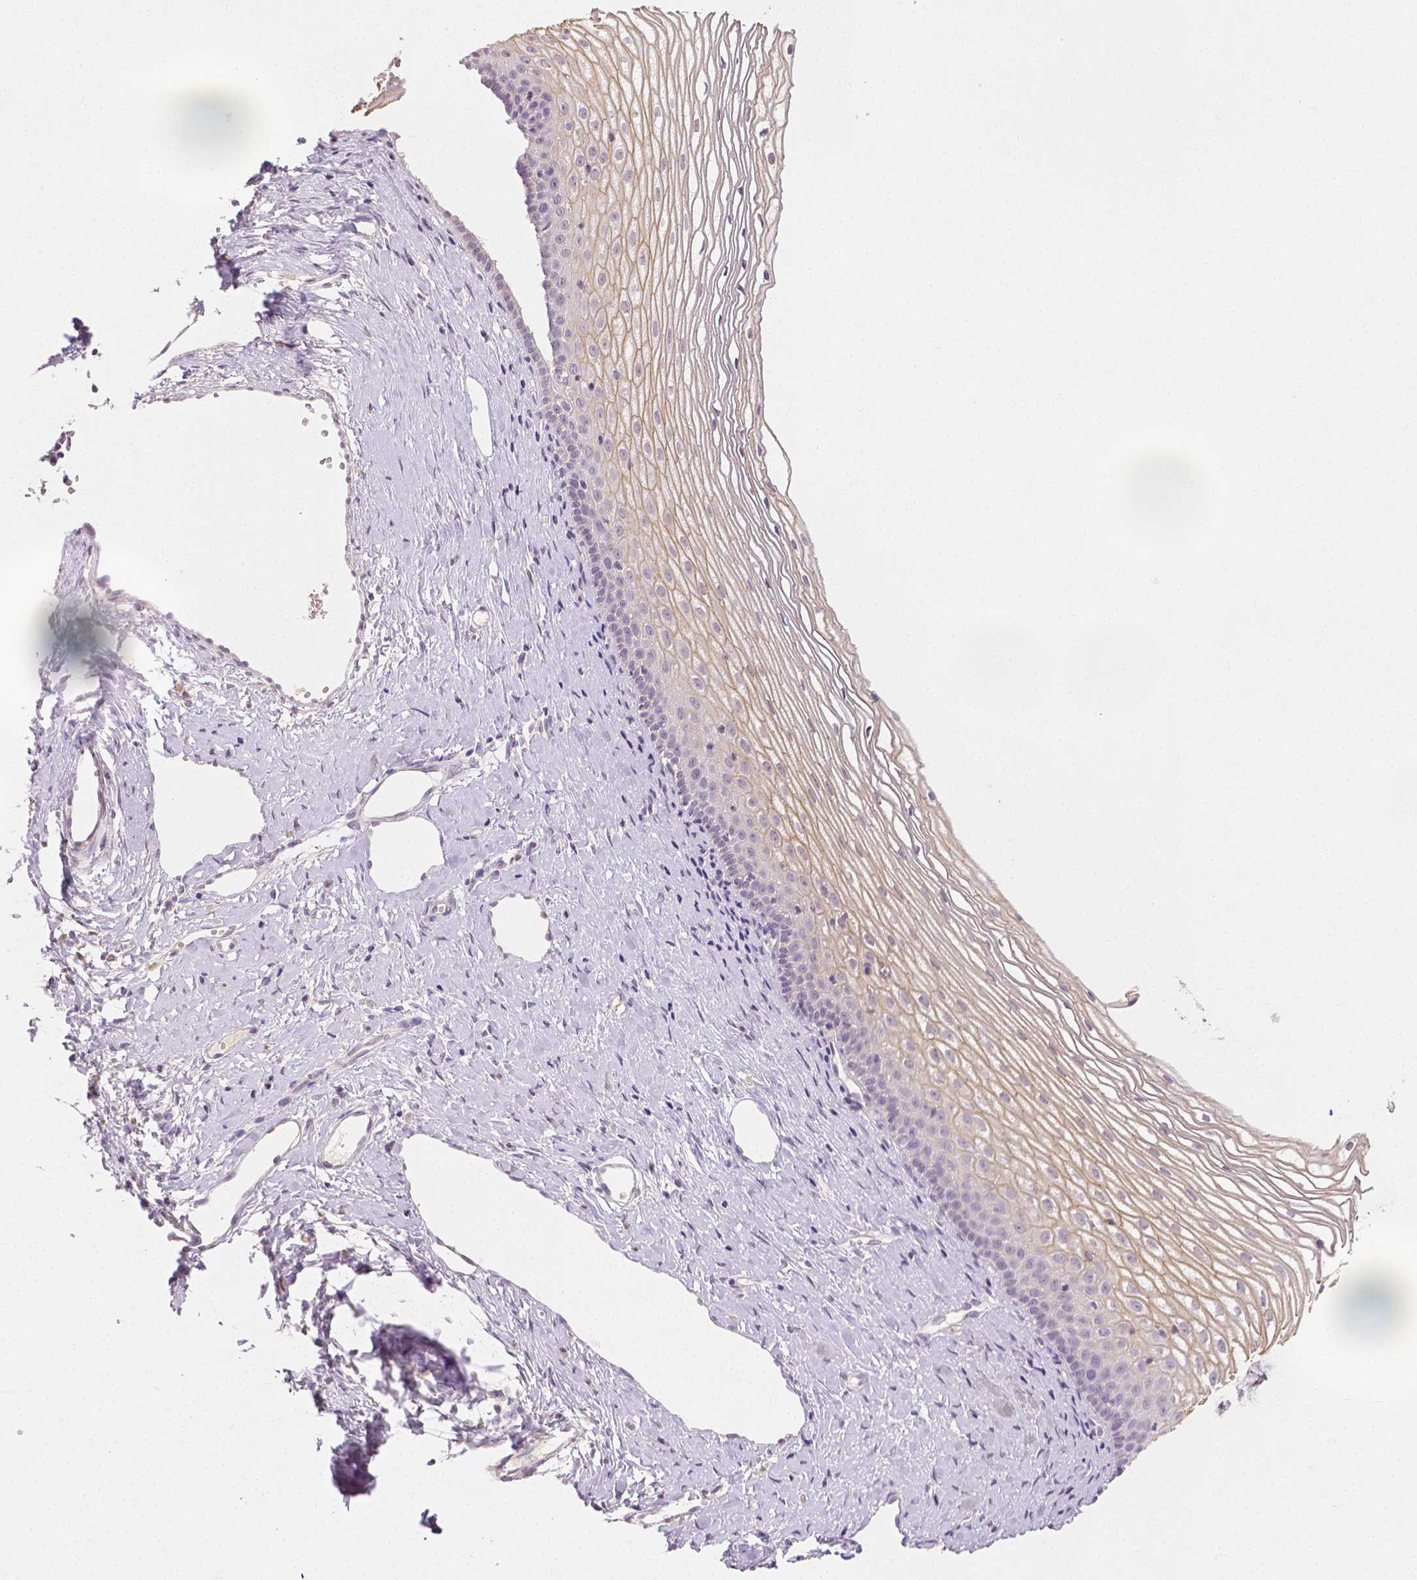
{"staining": {"intensity": "negative", "quantity": "none", "location": "none"}, "tissue": "cervix", "cell_type": "Glandular cells", "image_type": "normal", "snomed": [{"axis": "morphology", "description": "Normal tissue, NOS"}, {"axis": "topography", "description": "Cervix"}], "caption": "The micrograph reveals no staining of glandular cells in benign cervix.", "gene": "TGM1", "patient": {"sex": "female", "age": 40}}